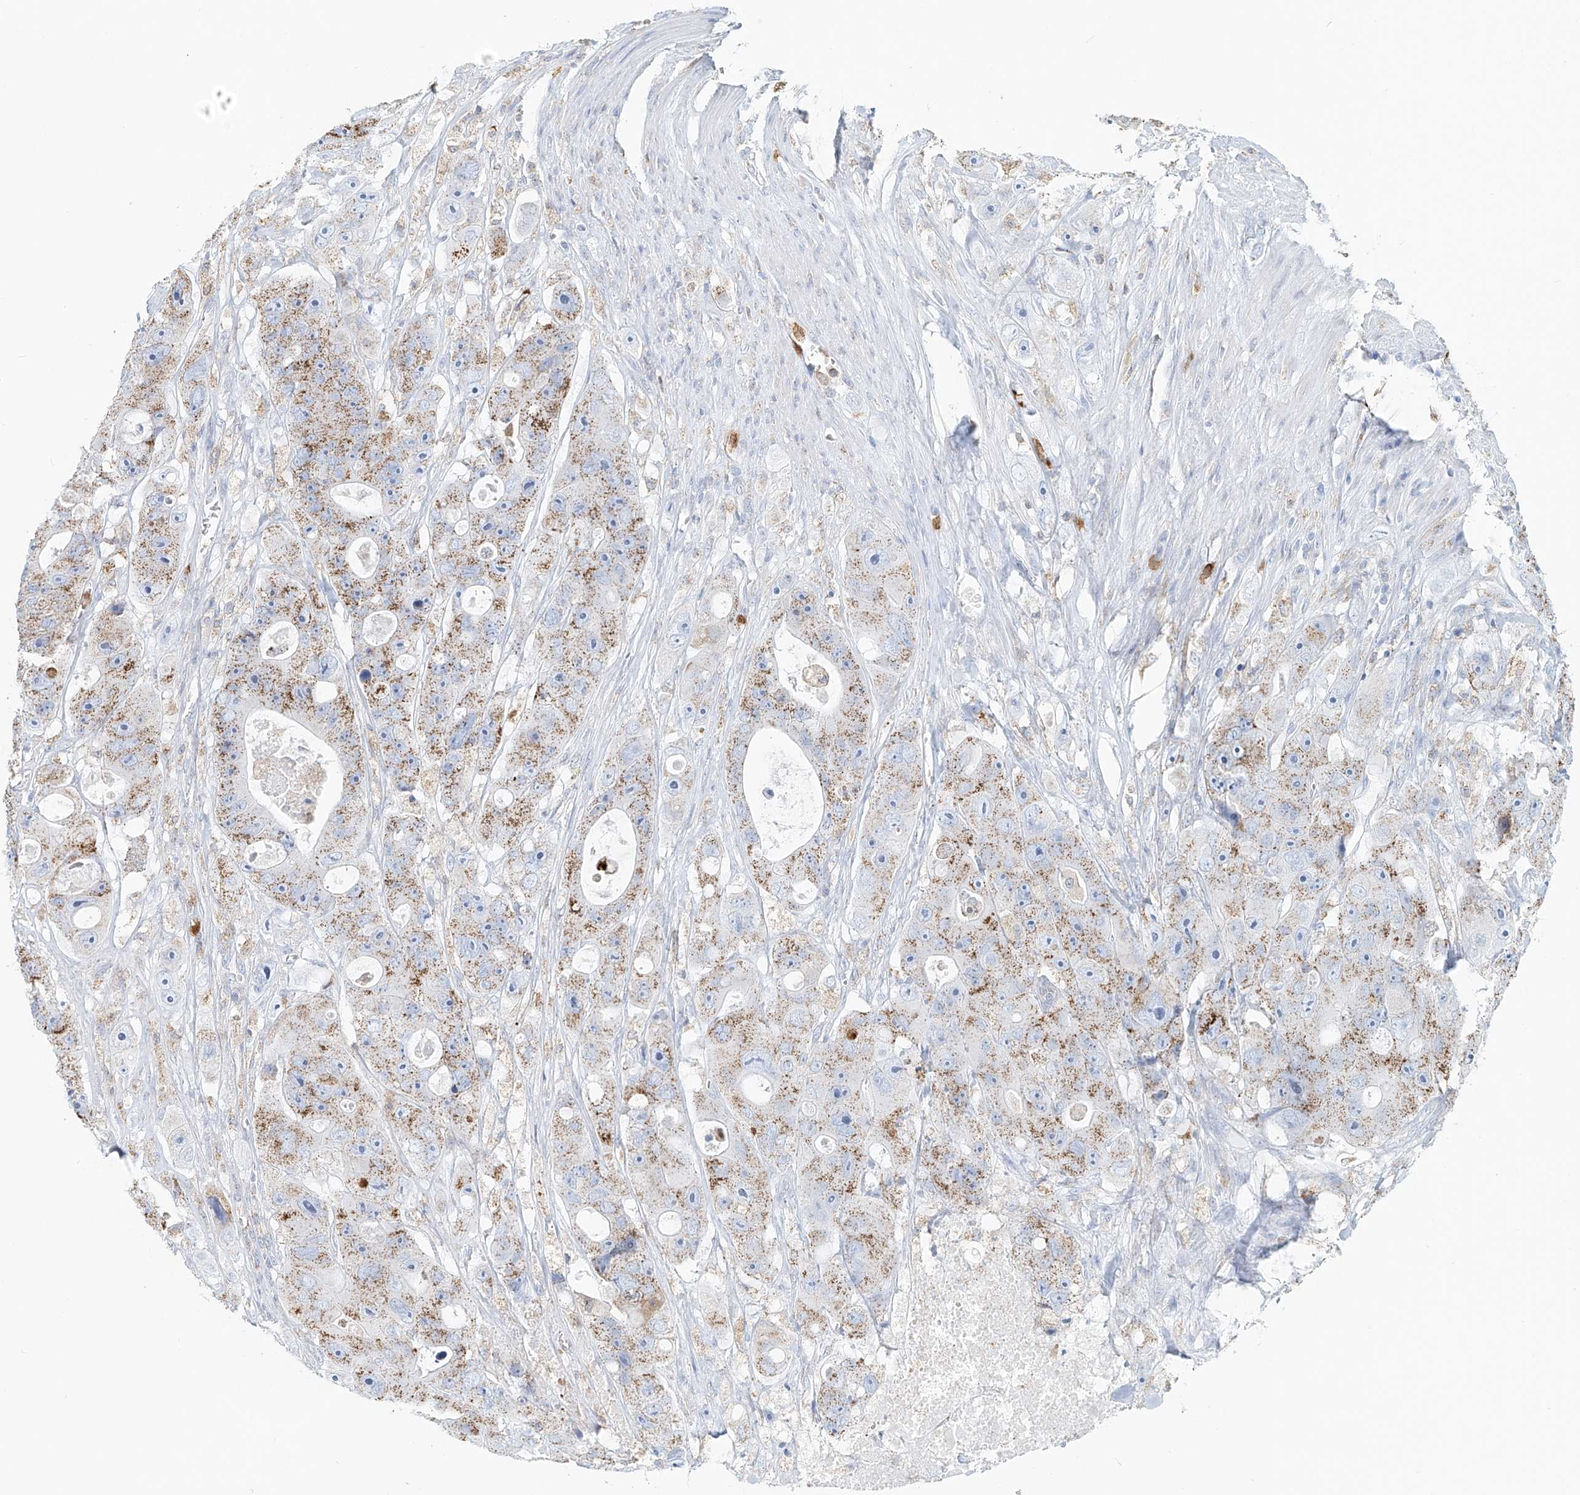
{"staining": {"intensity": "moderate", "quantity": ">75%", "location": "cytoplasmic/membranous"}, "tissue": "colorectal cancer", "cell_type": "Tumor cells", "image_type": "cancer", "snomed": [{"axis": "morphology", "description": "Adenocarcinoma, NOS"}, {"axis": "topography", "description": "Colon"}], "caption": "Human adenocarcinoma (colorectal) stained for a protein (brown) reveals moderate cytoplasmic/membranous positive staining in about >75% of tumor cells.", "gene": "PTPRA", "patient": {"sex": "female", "age": 46}}